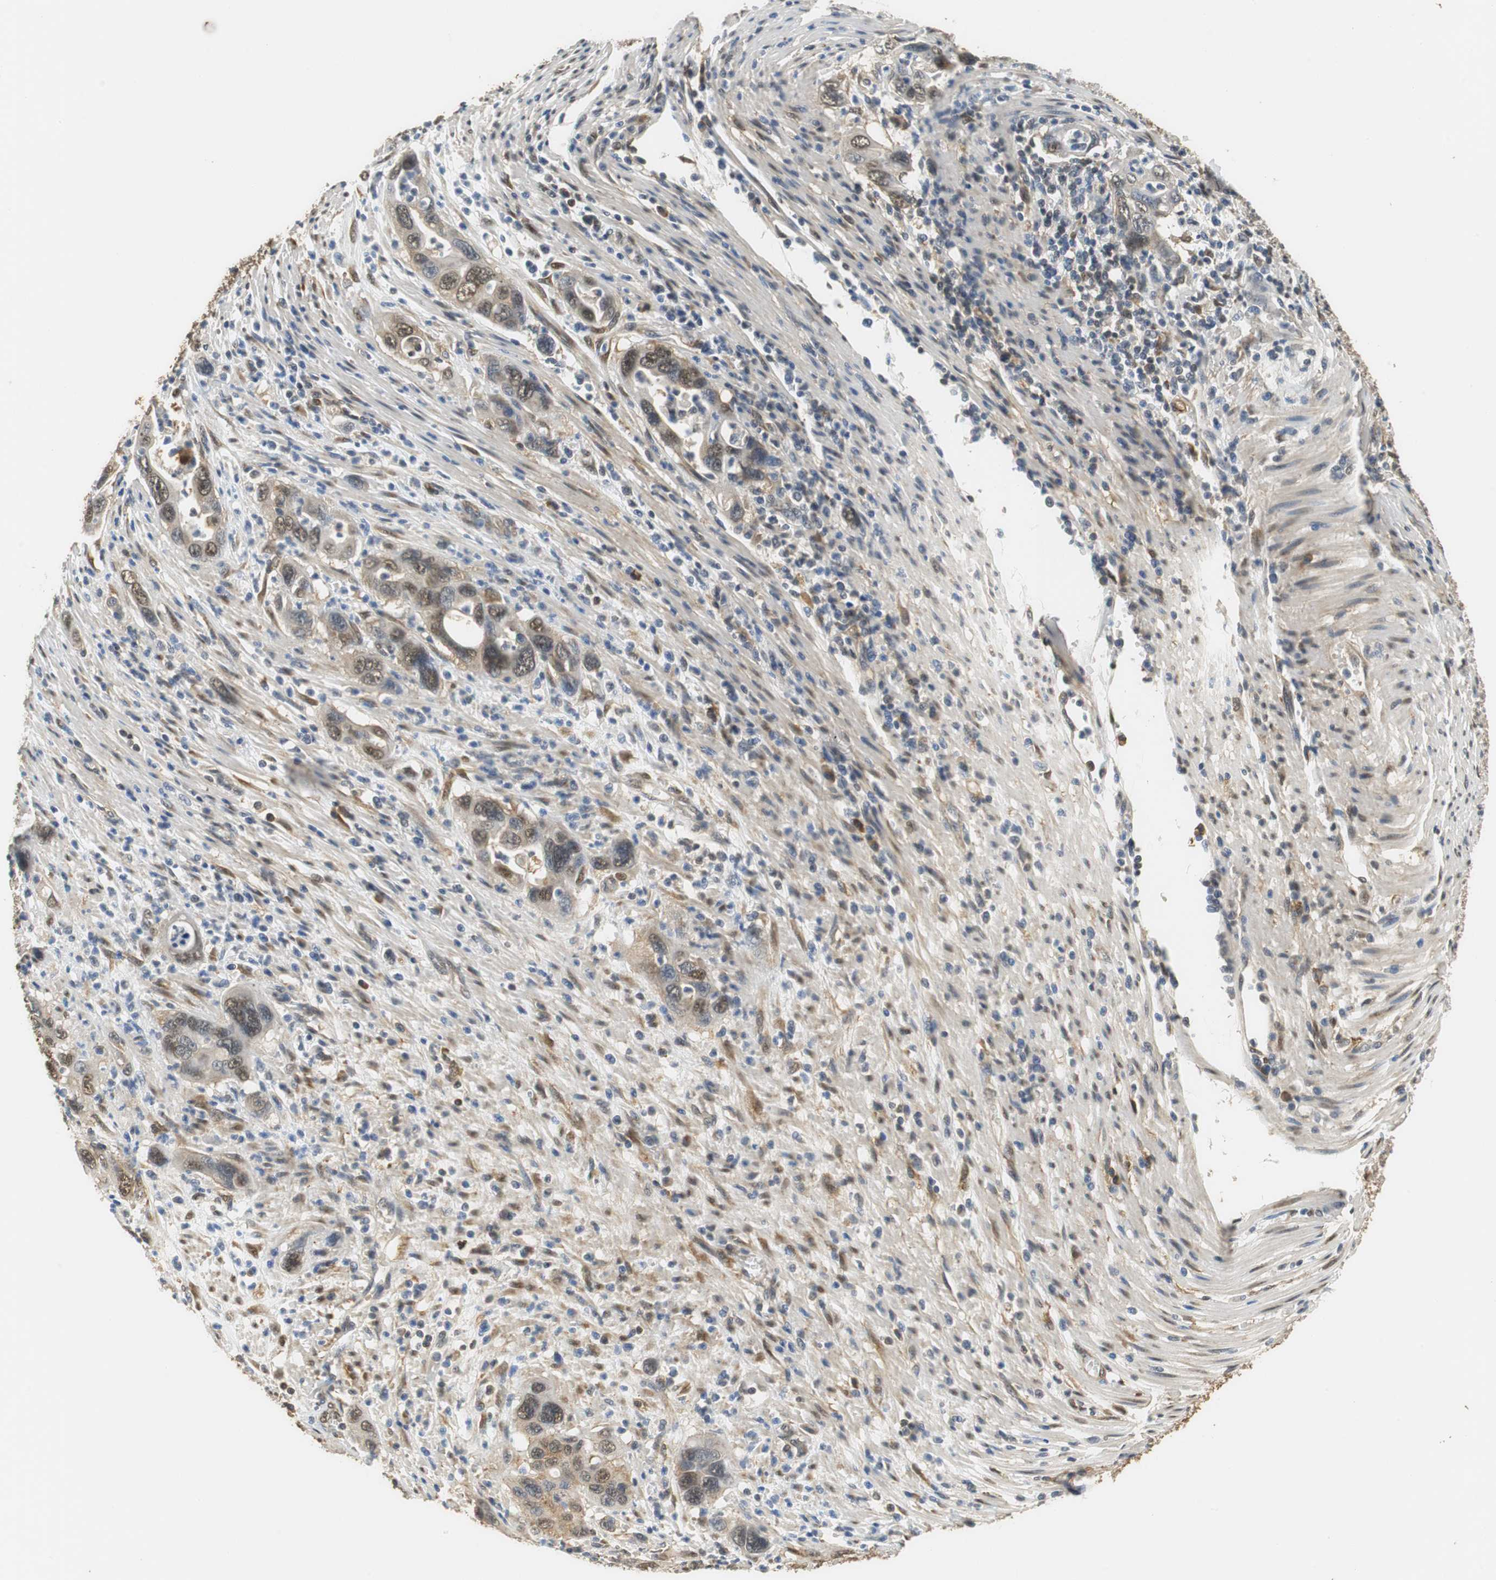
{"staining": {"intensity": "moderate", "quantity": ">75%", "location": "cytoplasmic/membranous"}, "tissue": "pancreatic cancer", "cell_type": "Tumor cells", "image_type": "cancer", "snomed": [{"axis": "morphology", "description": "Adenocarcinoma, NOS"}, {"axis": "topography", "description": "Pancreas"}], "caption": "Immunohistochemistry image of human adenocarcinoma (pancreatic) stained for a protein (brown), which displays medium levels of moderate cytoplasmic/membranous staining in approximately >75% of tumor cells.", "gene": "UBQLN2", "patient": {"sex": "female", "age": 71}}